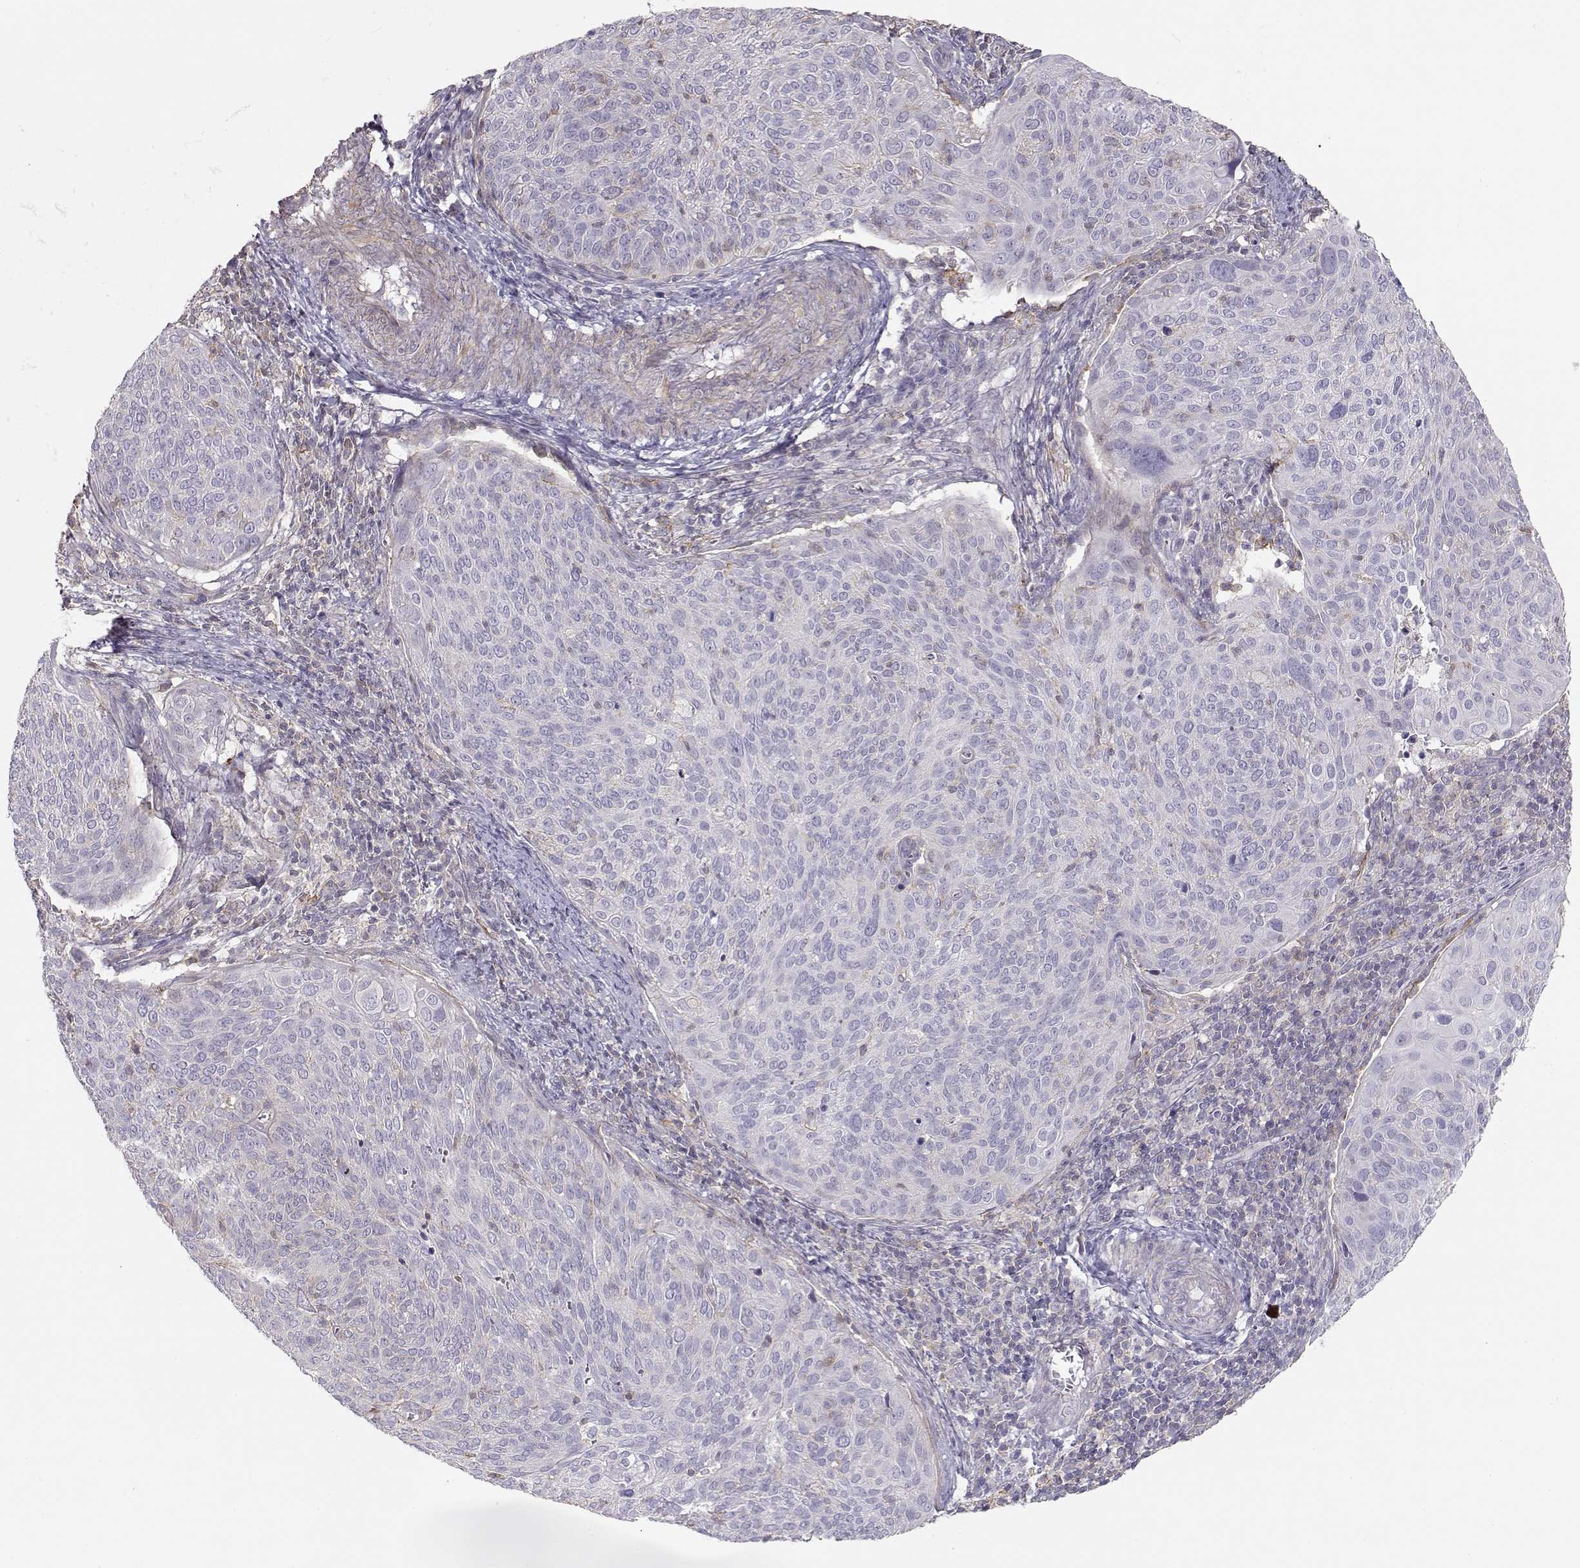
{"staining": {"intensity": "negative", "quantity": "none", "location": "none"}, "tissue": "cervical cancer", "cell_type": "Tumor cells", "image_type": "cancer", "snomed": [{"axis": "morphology", "description": "Squamous cell carcinoma, NOS"}, {"axis": "topography", "description": "Cervix"}], "caption": "This is an immunohistochemistry (IHC) image of cervical cancer (squamous cell carcinoma). There is no expression in tumor cells.", "gene": "DAPL1", "patient": {"sex": "female", "age": 39}}